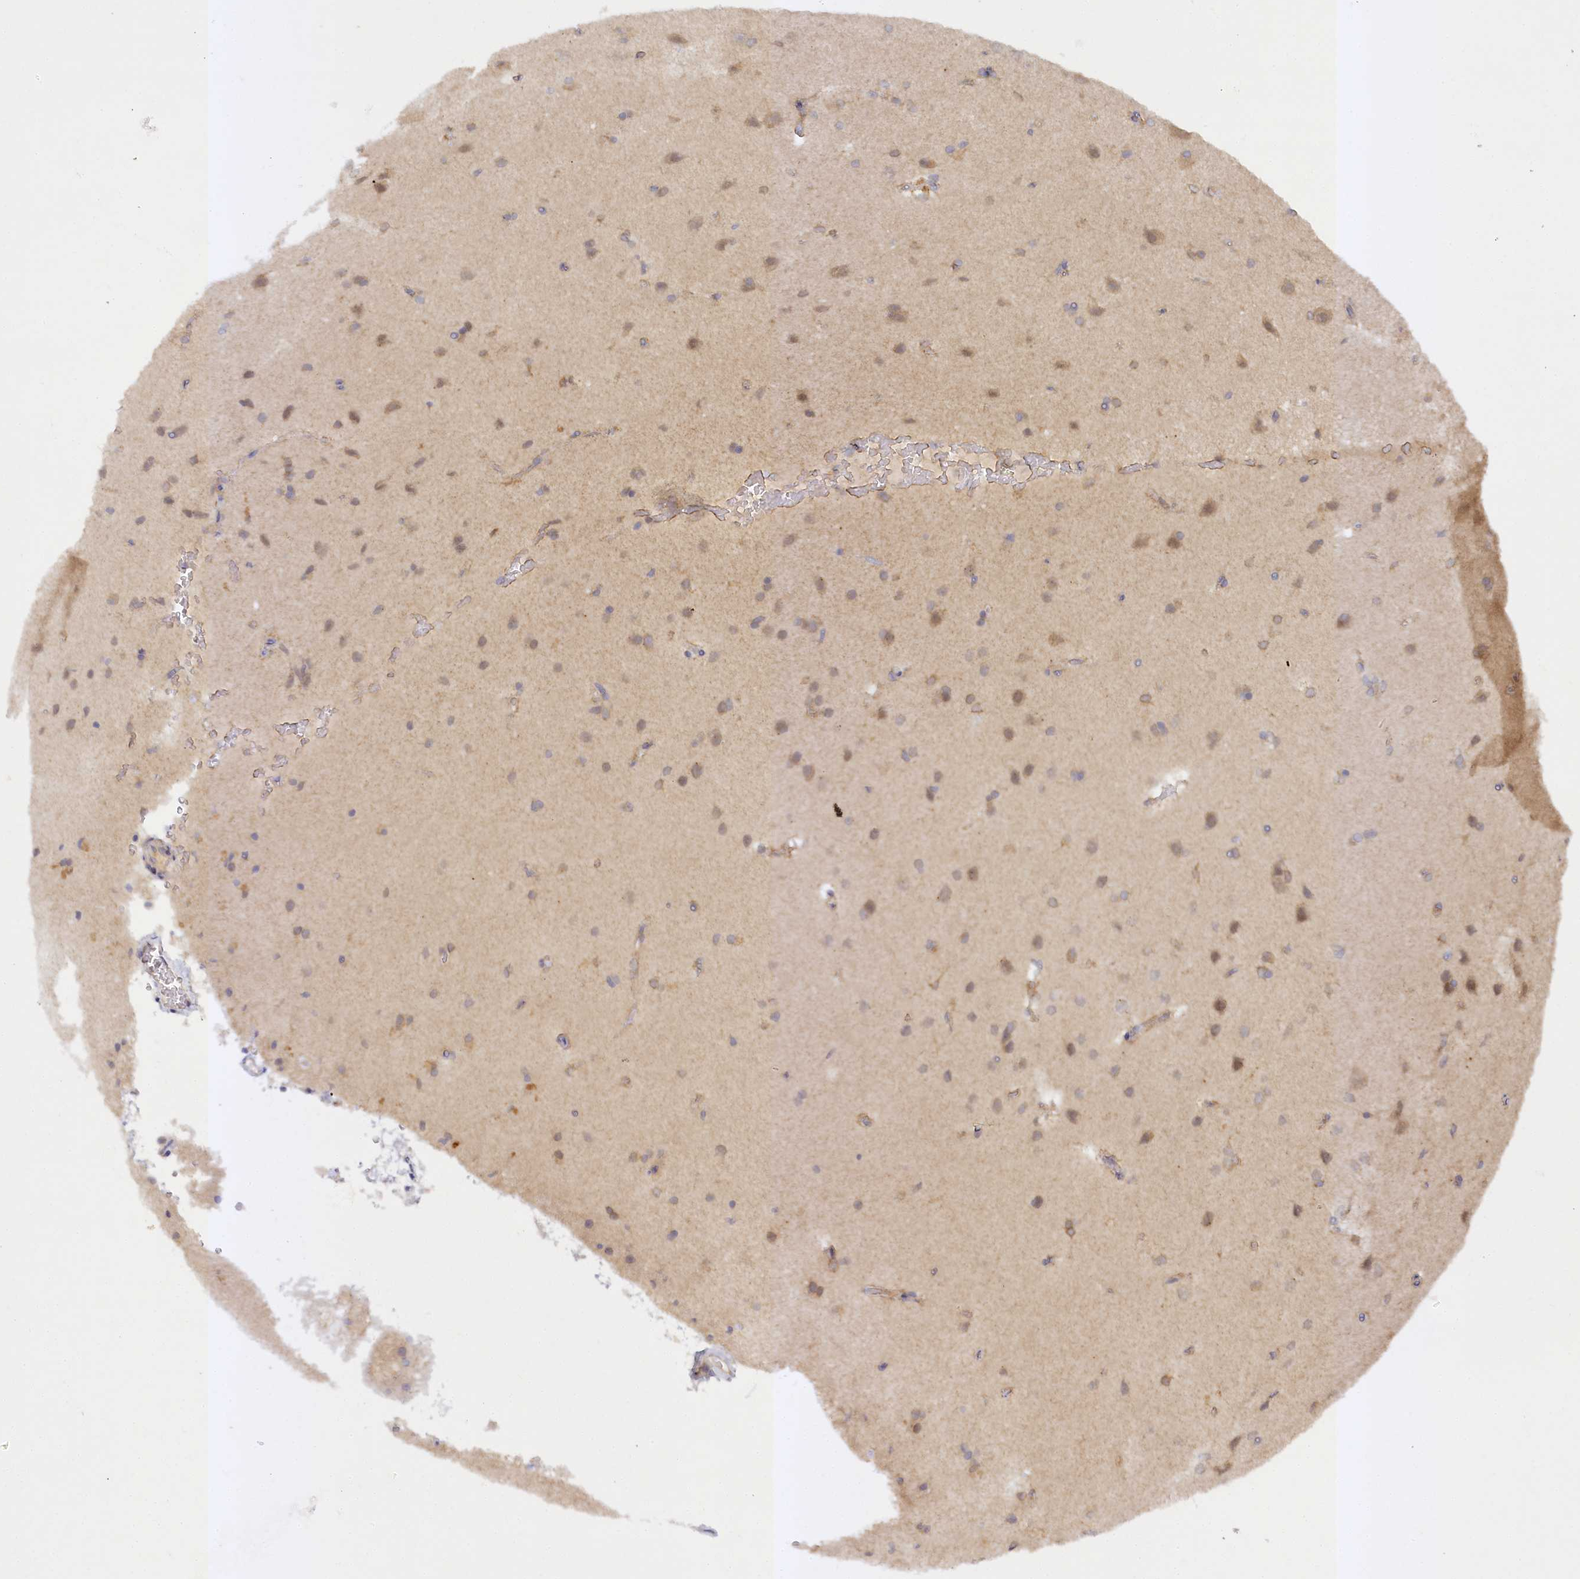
{"staining": {"intensity": "weak", "quantity": "25%-75%", "location": "cytoplasmic/membranous"}, "tissue": "cerebral cortex", "cell_type": "Endothelial cells", "image_type": "normal", "snomed": [{"axis": "morphology", "description": "Normal tissue, NOS"}, {"axis": "topography", "description": "Cerebral cortex"}], "caption": "Immunohistochemical staining of normal human cerebral cortex shows 25%-75% levels of weak cytoplasmic/membranous protein expression in about 25%-75% of endothelial cells.", "gene": "TRAF3IP1", "patient": {"sex": "male", "age": 62}}